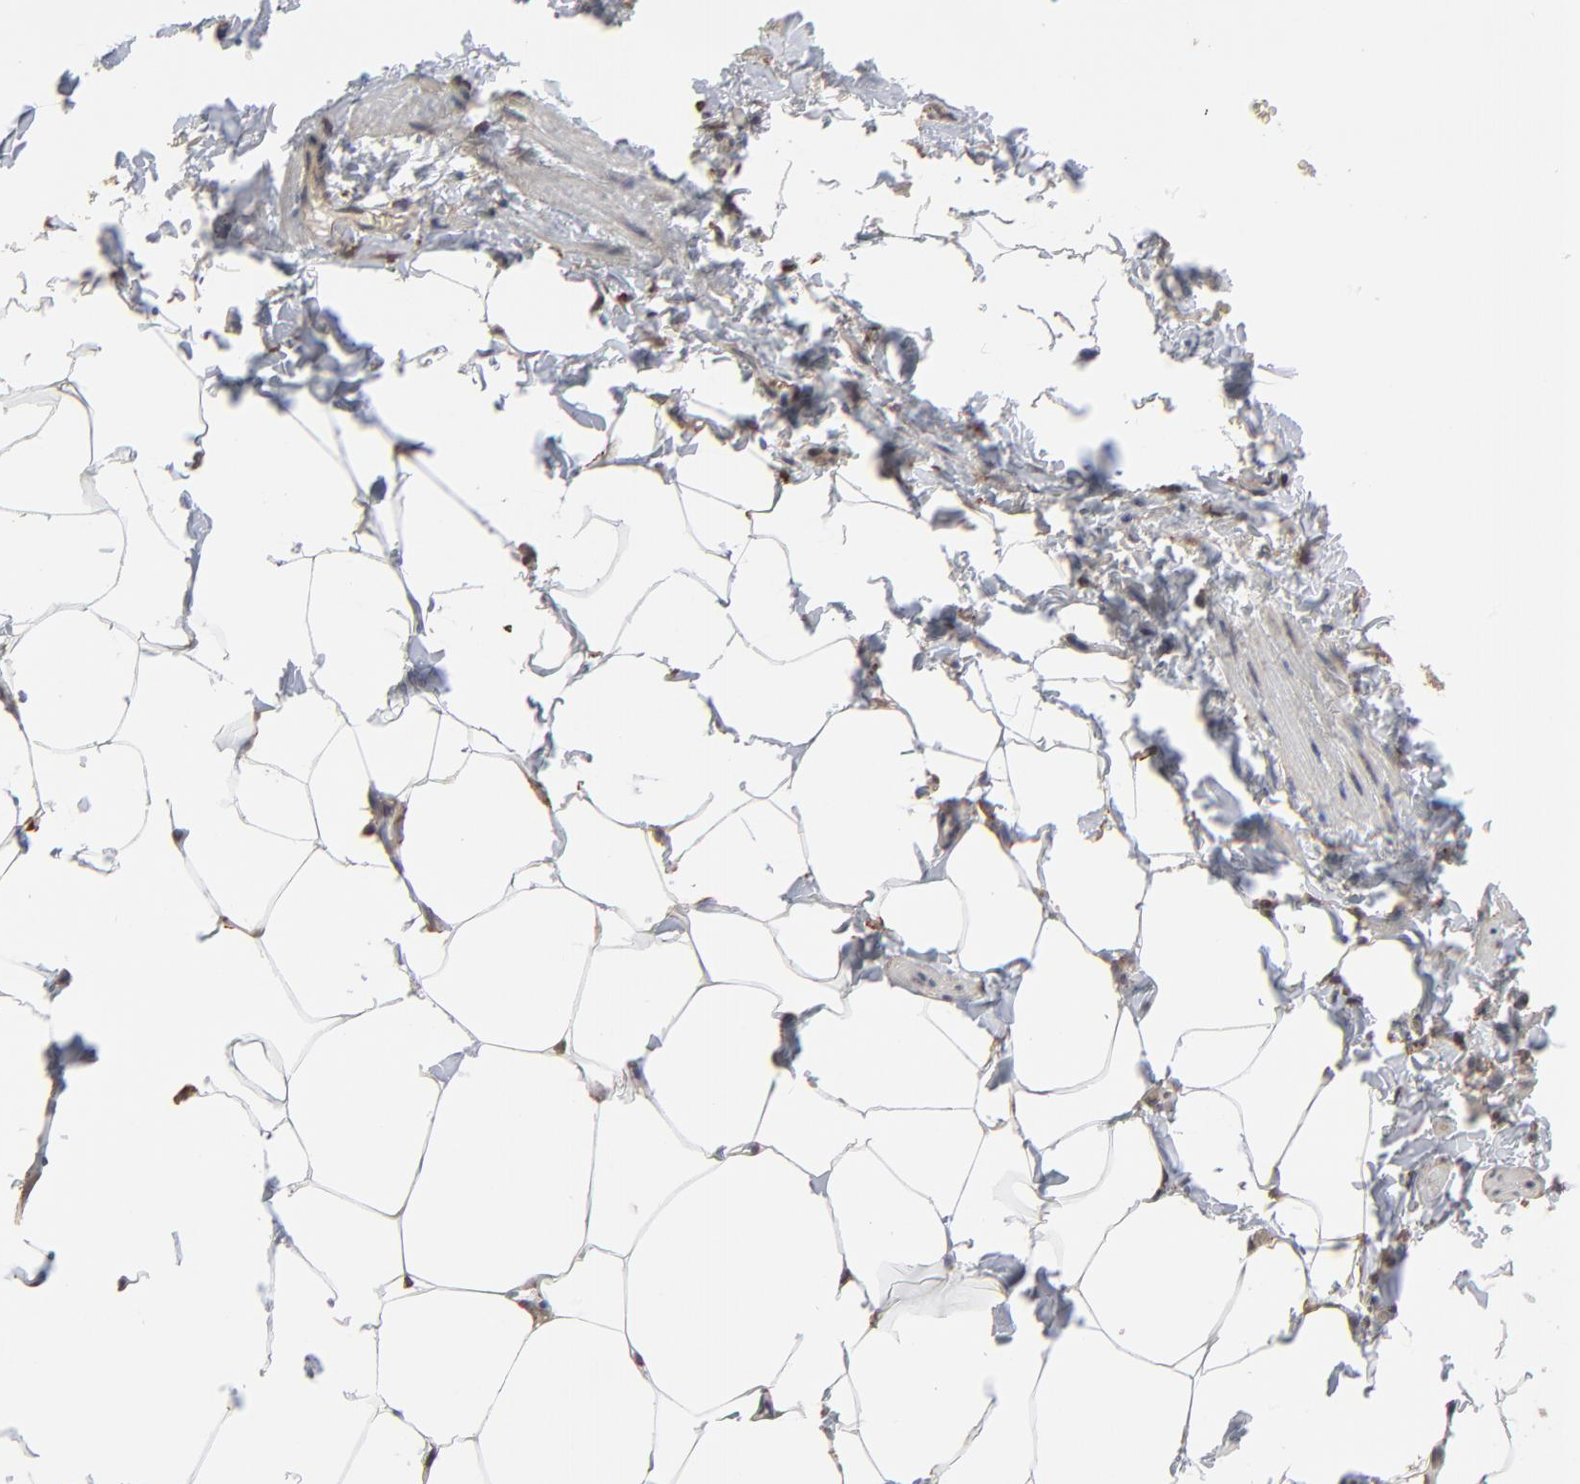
{"staining": {"intensity": "moderate", "quantity": ">75%", "location": "nuclear"}, "tissue": "adipose tissue", "cell_type": "Adipocytes", "image_type": "normal", "snomed": [{"axis": "morphology", "description": "Normal tissue, NOS"}, {"axis": "topography", "description": "Vascular tissue"}], "caption": "Moderate nuclear protein staining is appreciated in approximately >75% of adipocytes in adipose tissue.", "gene": "CHM", "patient": {"sex": "male", "age": 41}}